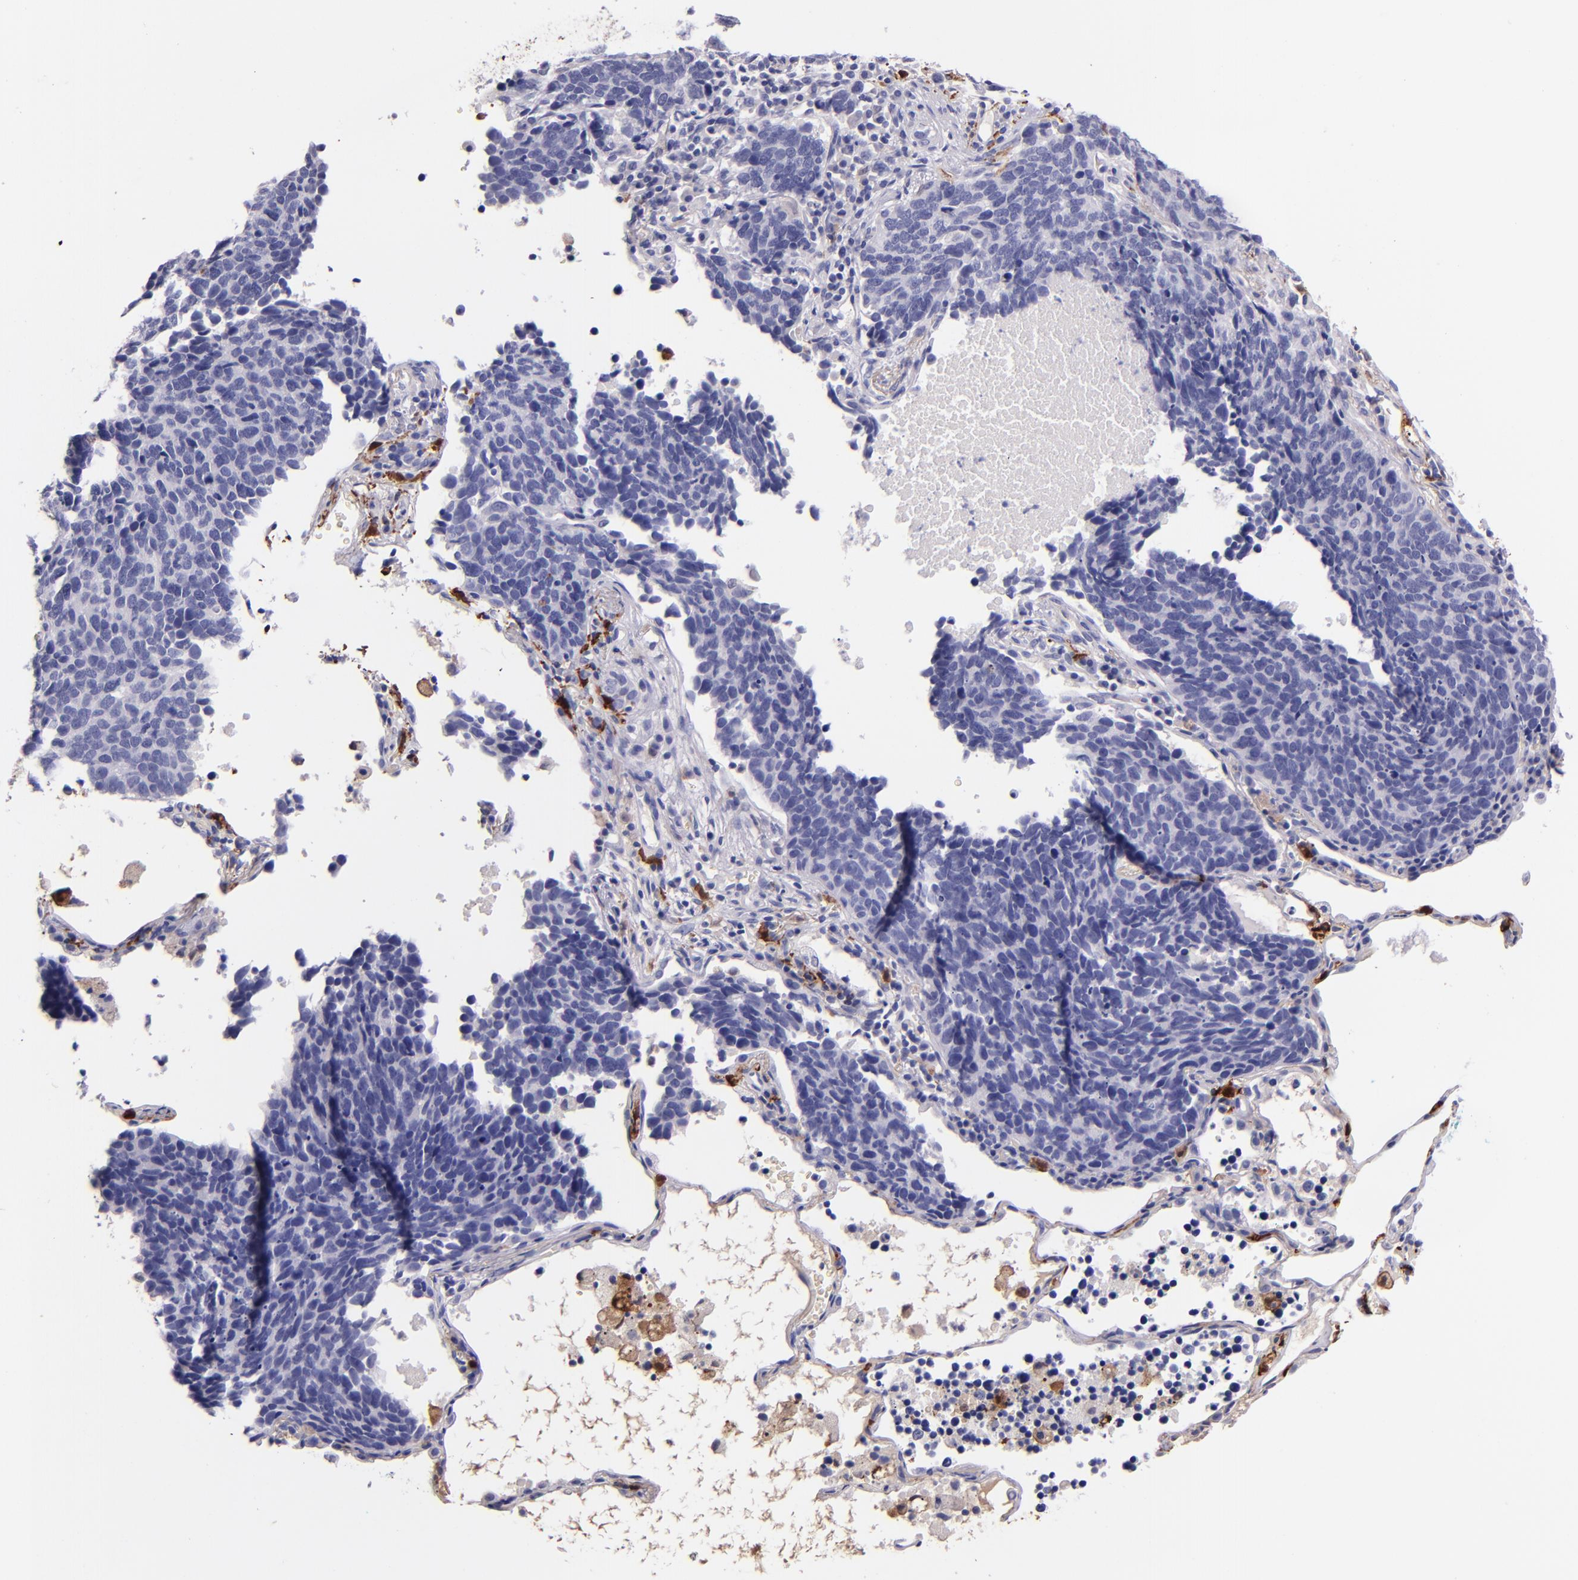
{"staining": {"intensity": "negative", "quantity": "none", "location": "none"}, "tissue": "lung cancer", "cell_type": "Tumor cells", "image_type": "cancer", "snomed": [{"axis": "morphology", "description": "Neoplasm, malignant, NOS"}, {"axis": "topography", "description": "Lung"}], "caption": "A micrograph of lung cancer (malignant neoplasm) stained for a protein exhibits no brown staining in tumor cells.", "gene": "F13A1", "patient": {"sex": "female", "age": 75}}